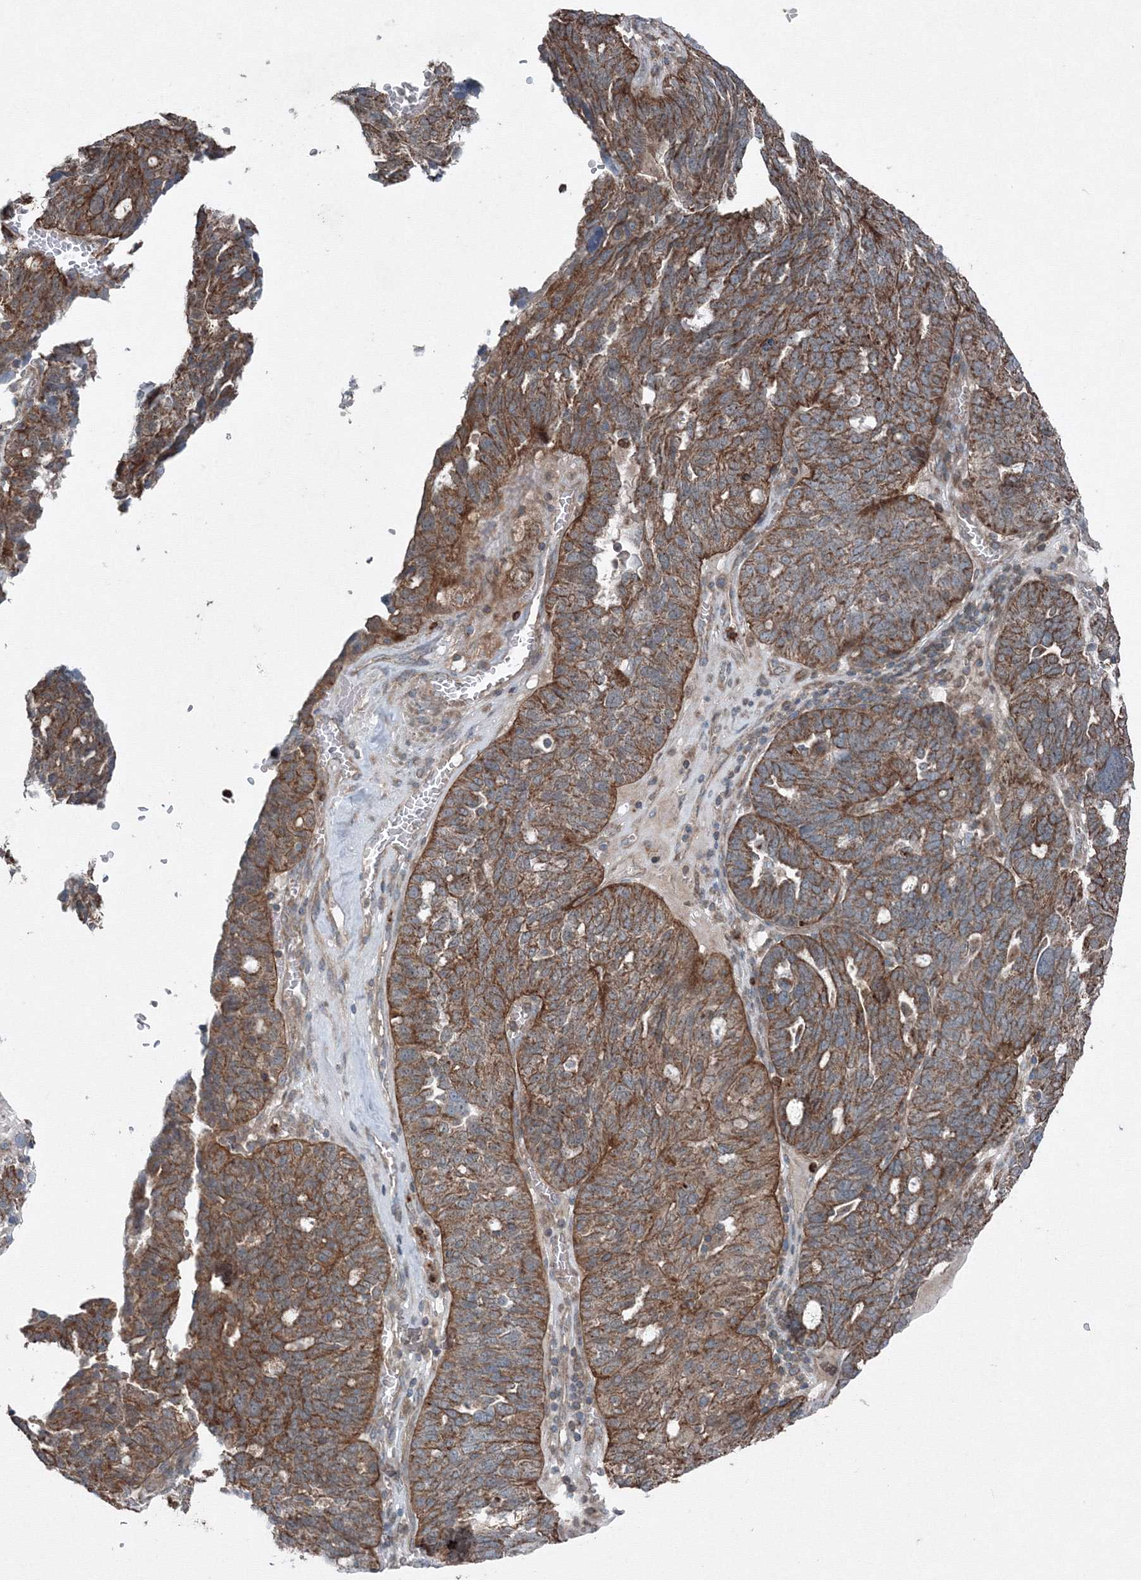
{"staining": {"intensity": "moderate", "quantity": ">75%", "location": "cytoplasmic/membranous"}, "tissue": "ovarian cancer", "cell_type": "Tumor cells", "image_type": "cancer", "snomed": [{"axis": "morphology", "description": "Cystadenocarcinoma, serous, NOS"}, {"axis": "topography", "description": "Ovary"}], "caption": "IHC staining of ovarian serous cystadenocarcinoma, which displays medium levels of moderate cytoplasmic/membranous positivity in about >75% of tumor cells indicating moderate cytoplasmic/membranous protein expression. The staining was performed using DAB (brown) for protein detection and nuclei were counterstained in hematoxylin (blue).", "gene": "COPS7B", "patient": {"sex": "female", "age": 59}}